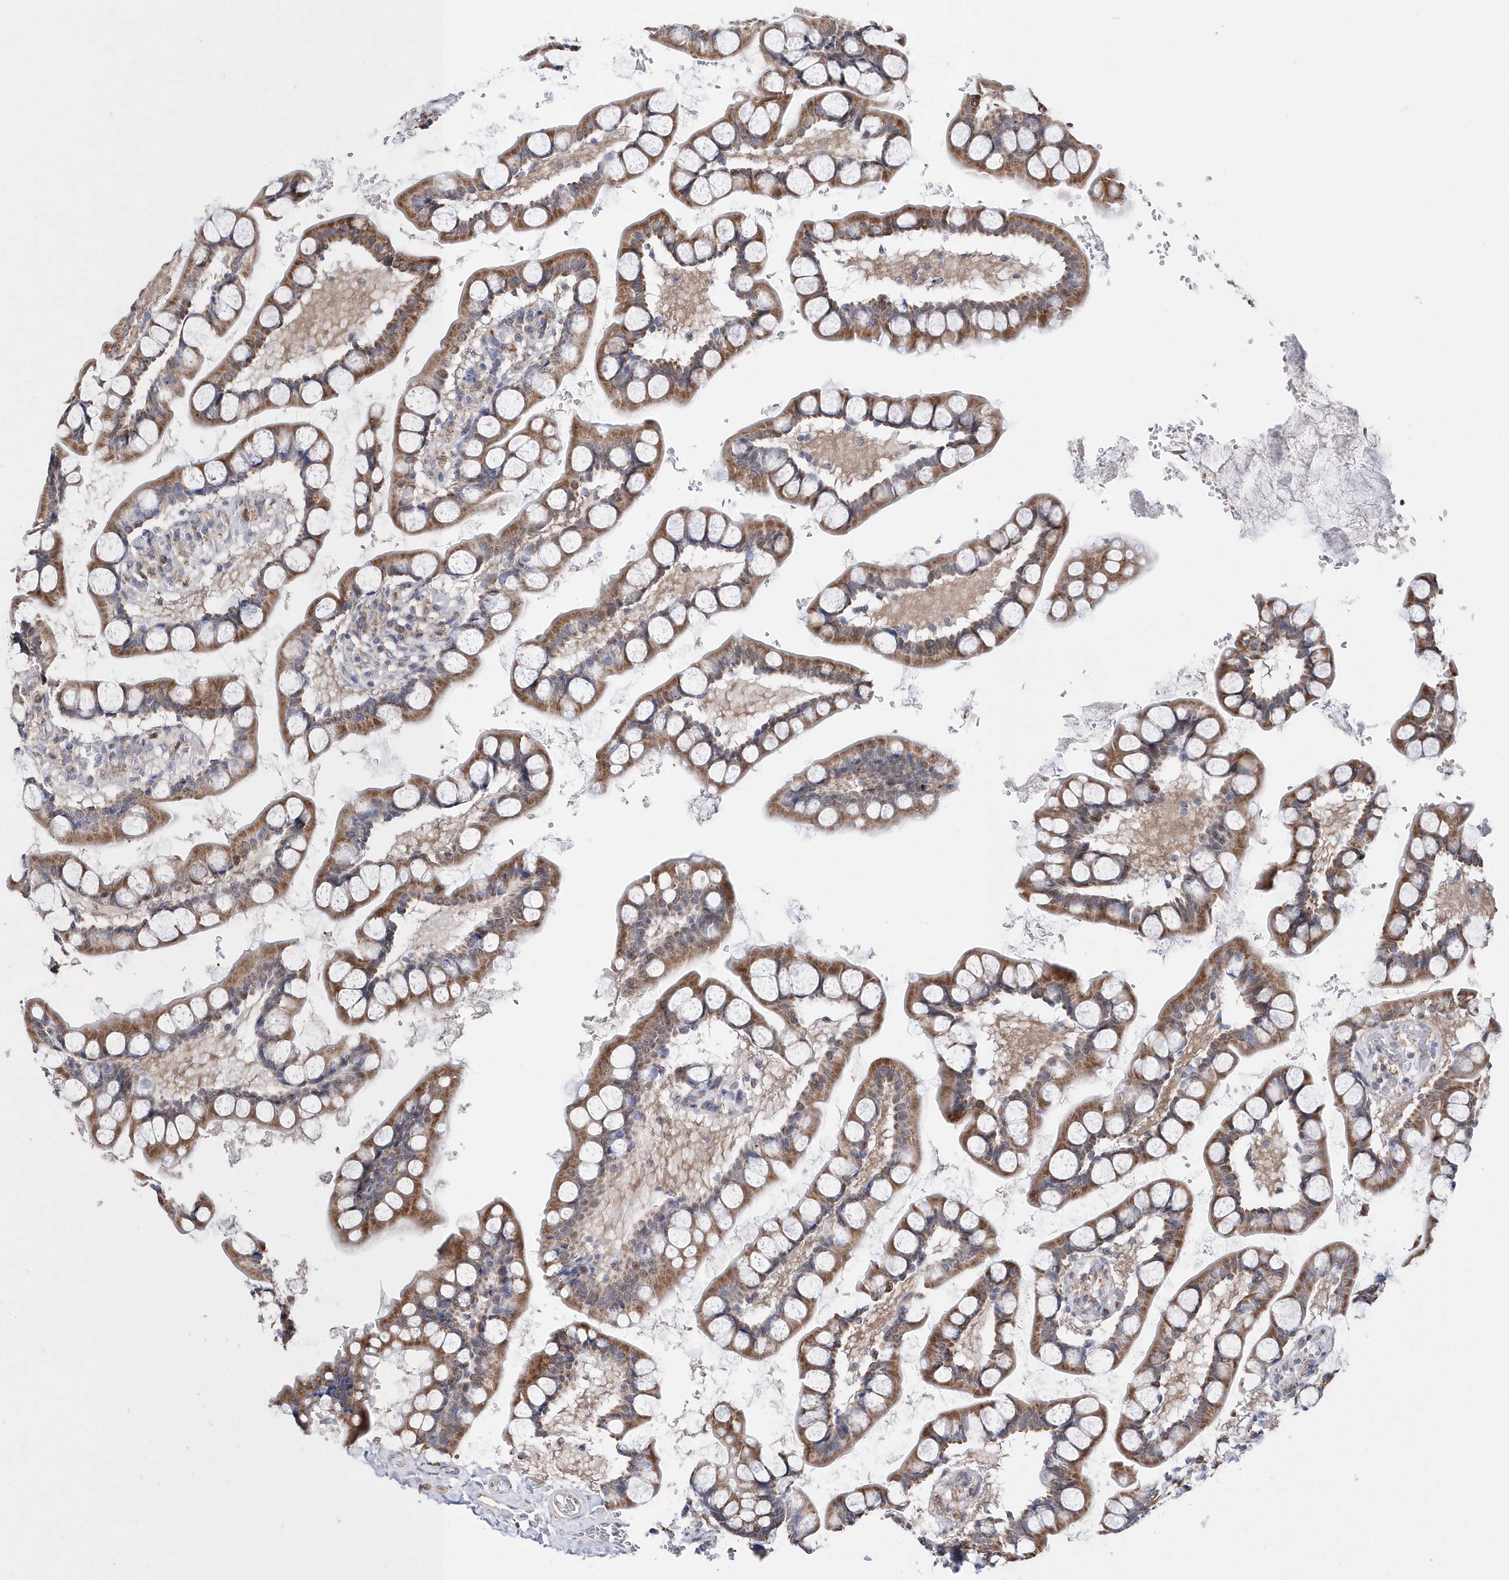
{"staining": {"intensity": "moderate", "quantity": ">75%", "location": "cytoplasmic/membranous"}, "tissue": "small intestine", "cell_type": "Glandular cells", "image_type": "normal", "snomed": [{"axis": "morphology", "description": "Normal tissue, NOS"}, {"axis": "topography", "description": "Small intestine"}], "caption": "This is an image of immunohistochemistry (IHC) staining of benign small intestine, which shows moderate expression in the cytoplasmic/membranous of glandular cells.", "gene": "SPATA5", "patient": {"sex": "male", "age": 52}}